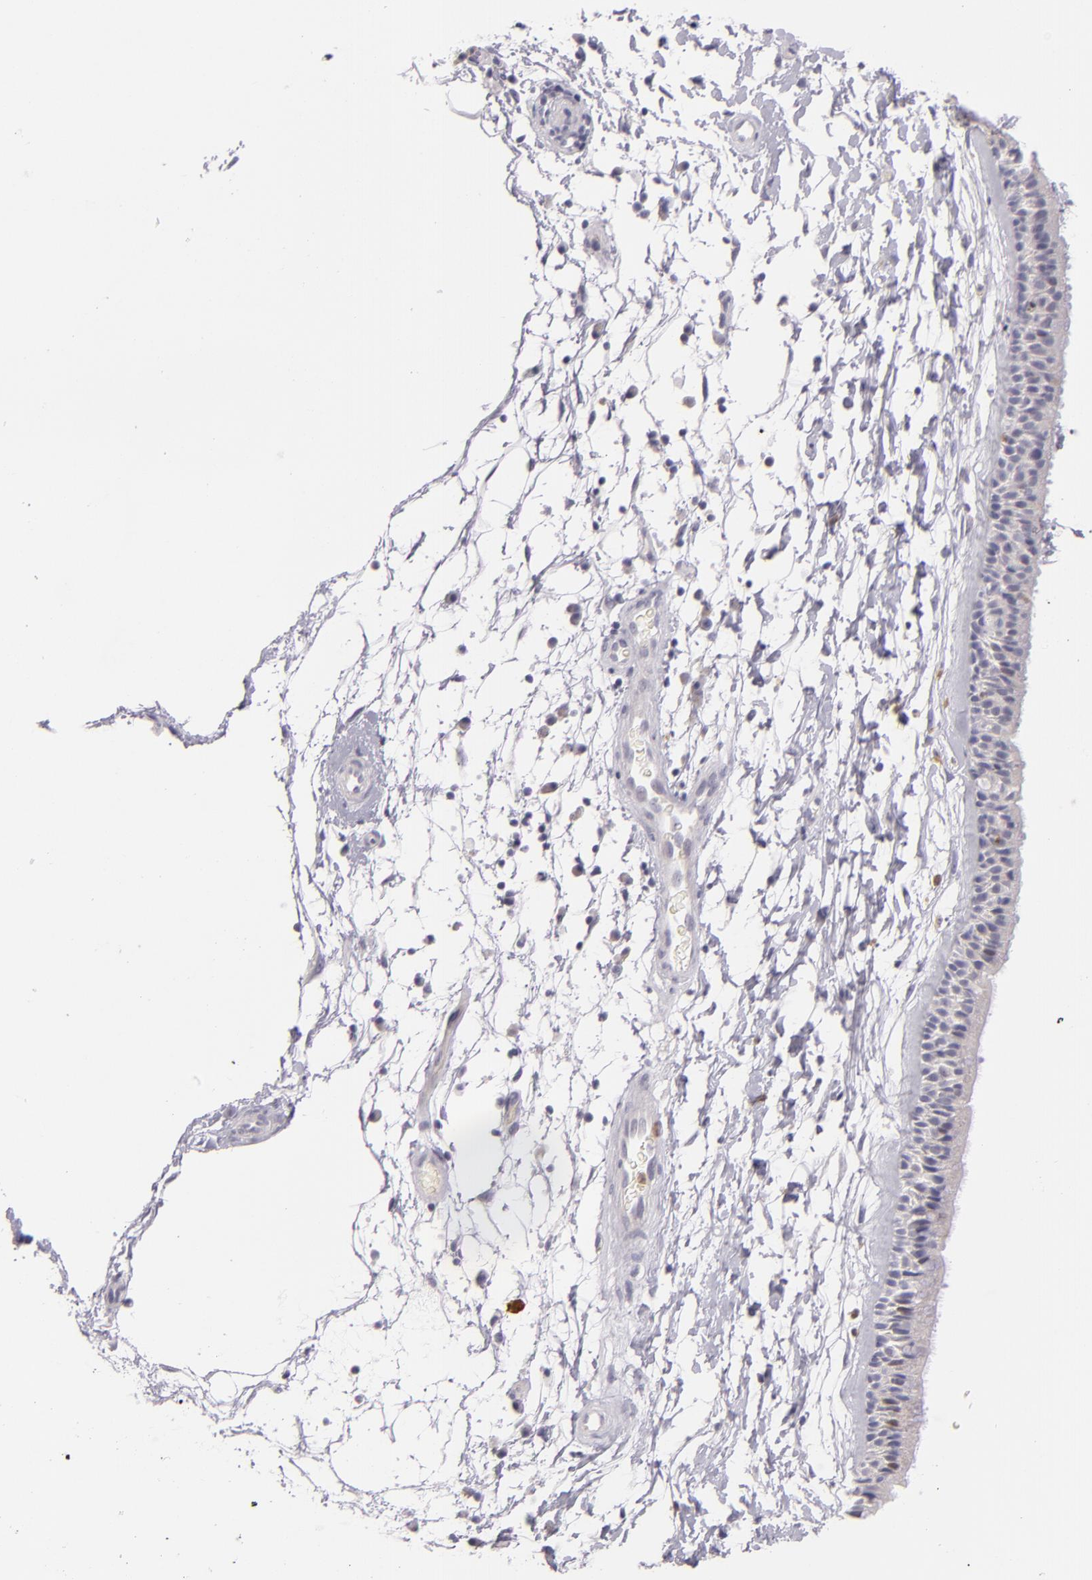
{"staining": {"intensity": "moderate", "quantity": "<25%", "location": "nuclear"}, "tissue": "nasopharynx", "cell_type": "Respiratory epithelial cells", "image_type": "normal", "snomed": [{"axis": "morphology", "description": "Normal tissue, NOS"}, {"axis": "topography", "description": "Nasopharynx"}], "caption": "Protein analysis of benign nasopharynx reveals moderate nuclear expression in about <25% of respiratory epithelial cells. The staining is performed using DAB brown chromogen to label protein expression. The nuclei are counter-stained blue using hematoxylin.", "gene": "FAM181A", "patient": {"sex": "male", "age": 13}}